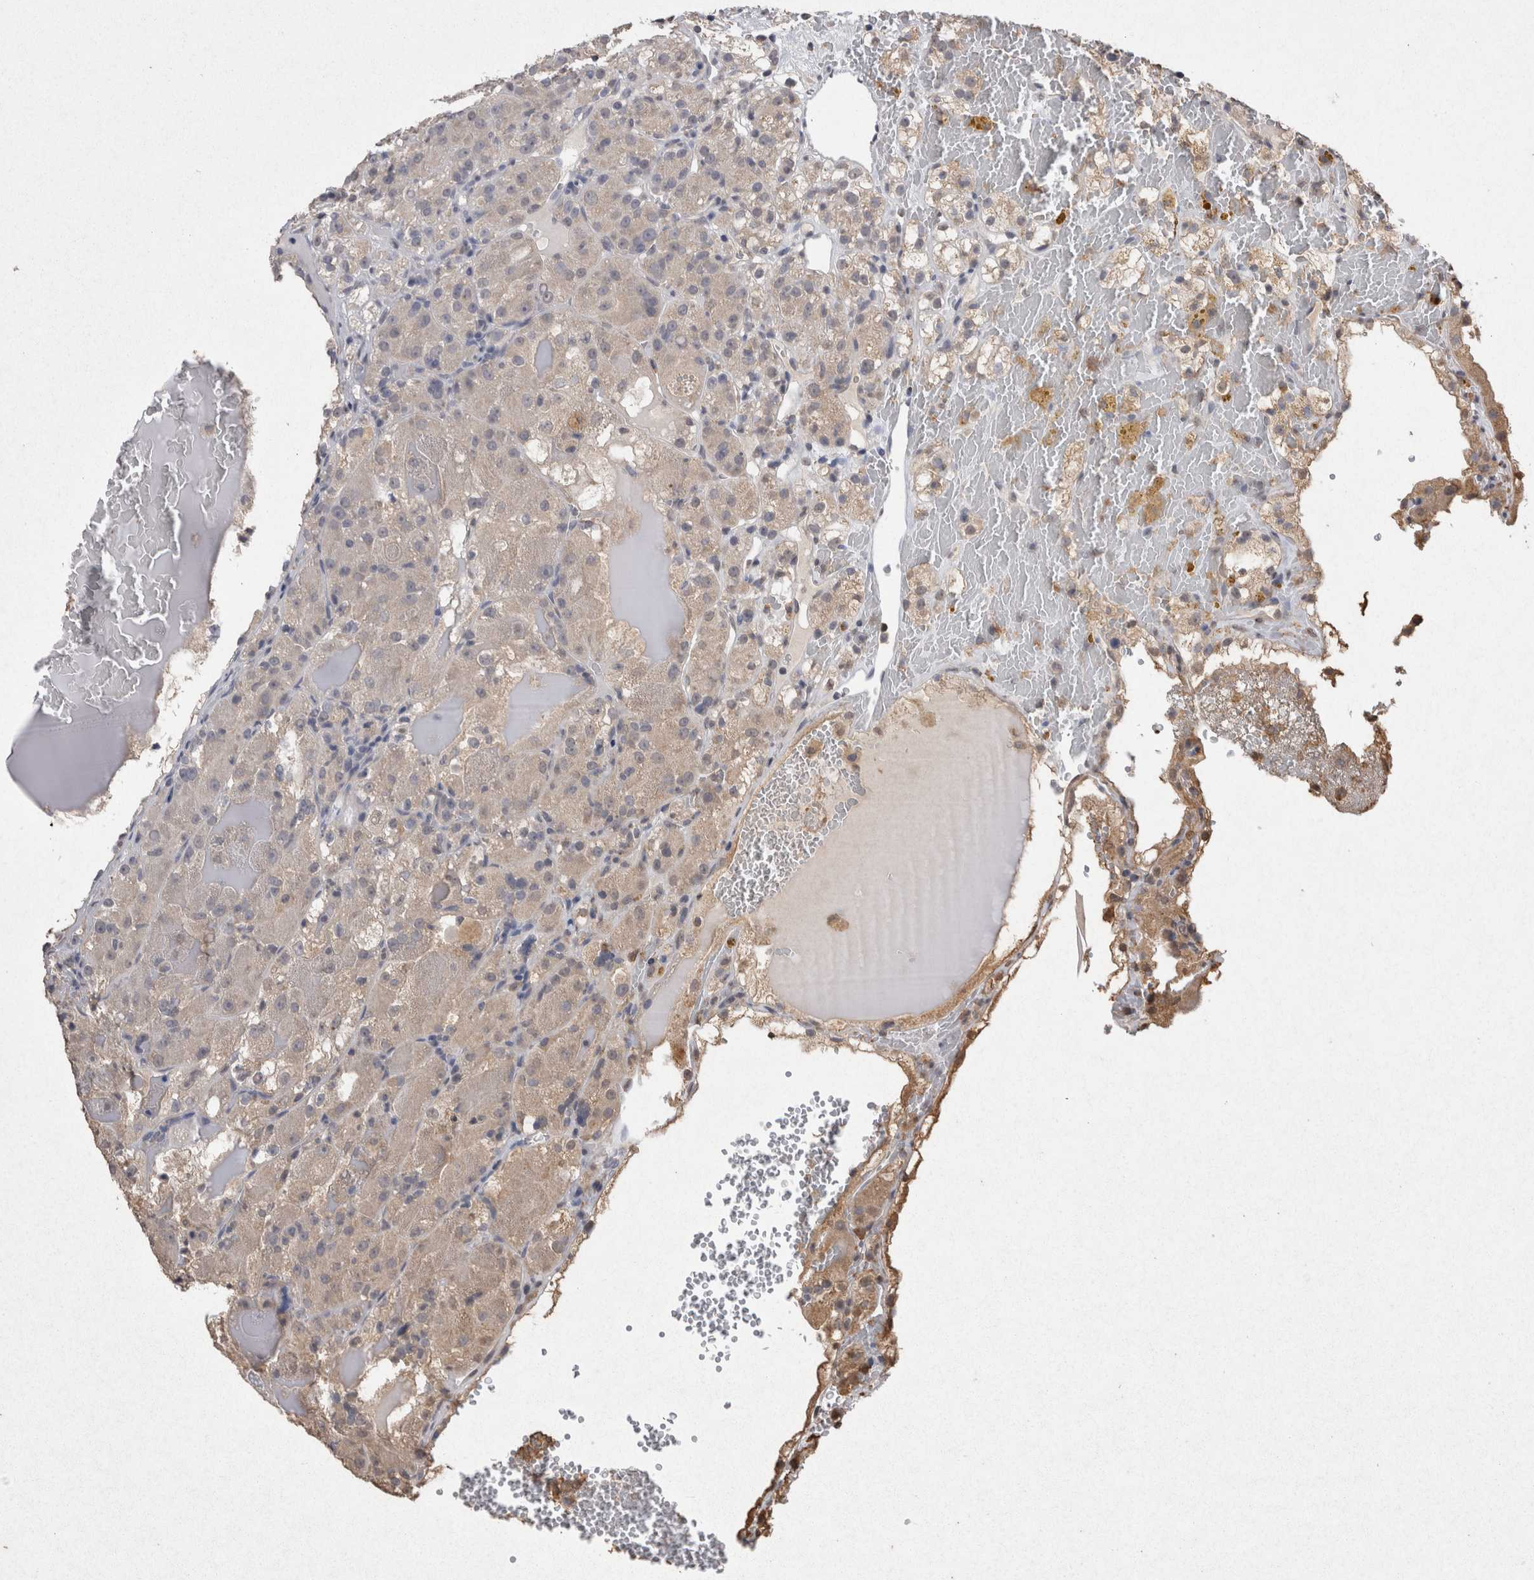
{"staining": {"intensity": "negative", "quantity": "none", "location": "none"}, "tissue": "renal cancer", "cell_type": "Tumor cells", "image_type": "cancer", "snomed": [{"axis": "morphology", "description": "Normal tissue, NOS"}, {"axis": "morphology", "description": "Adenocarcinoma, NOS"}, {"axis": "topography", "description": "Kidney"}], "caption": "A photomicrograph of renal cancer (adenocarcinoma) stained for a protein shows no brown staining in tumor cells.", "gene": "GRK5", "patient": {"sex": "male", "age": 61}}